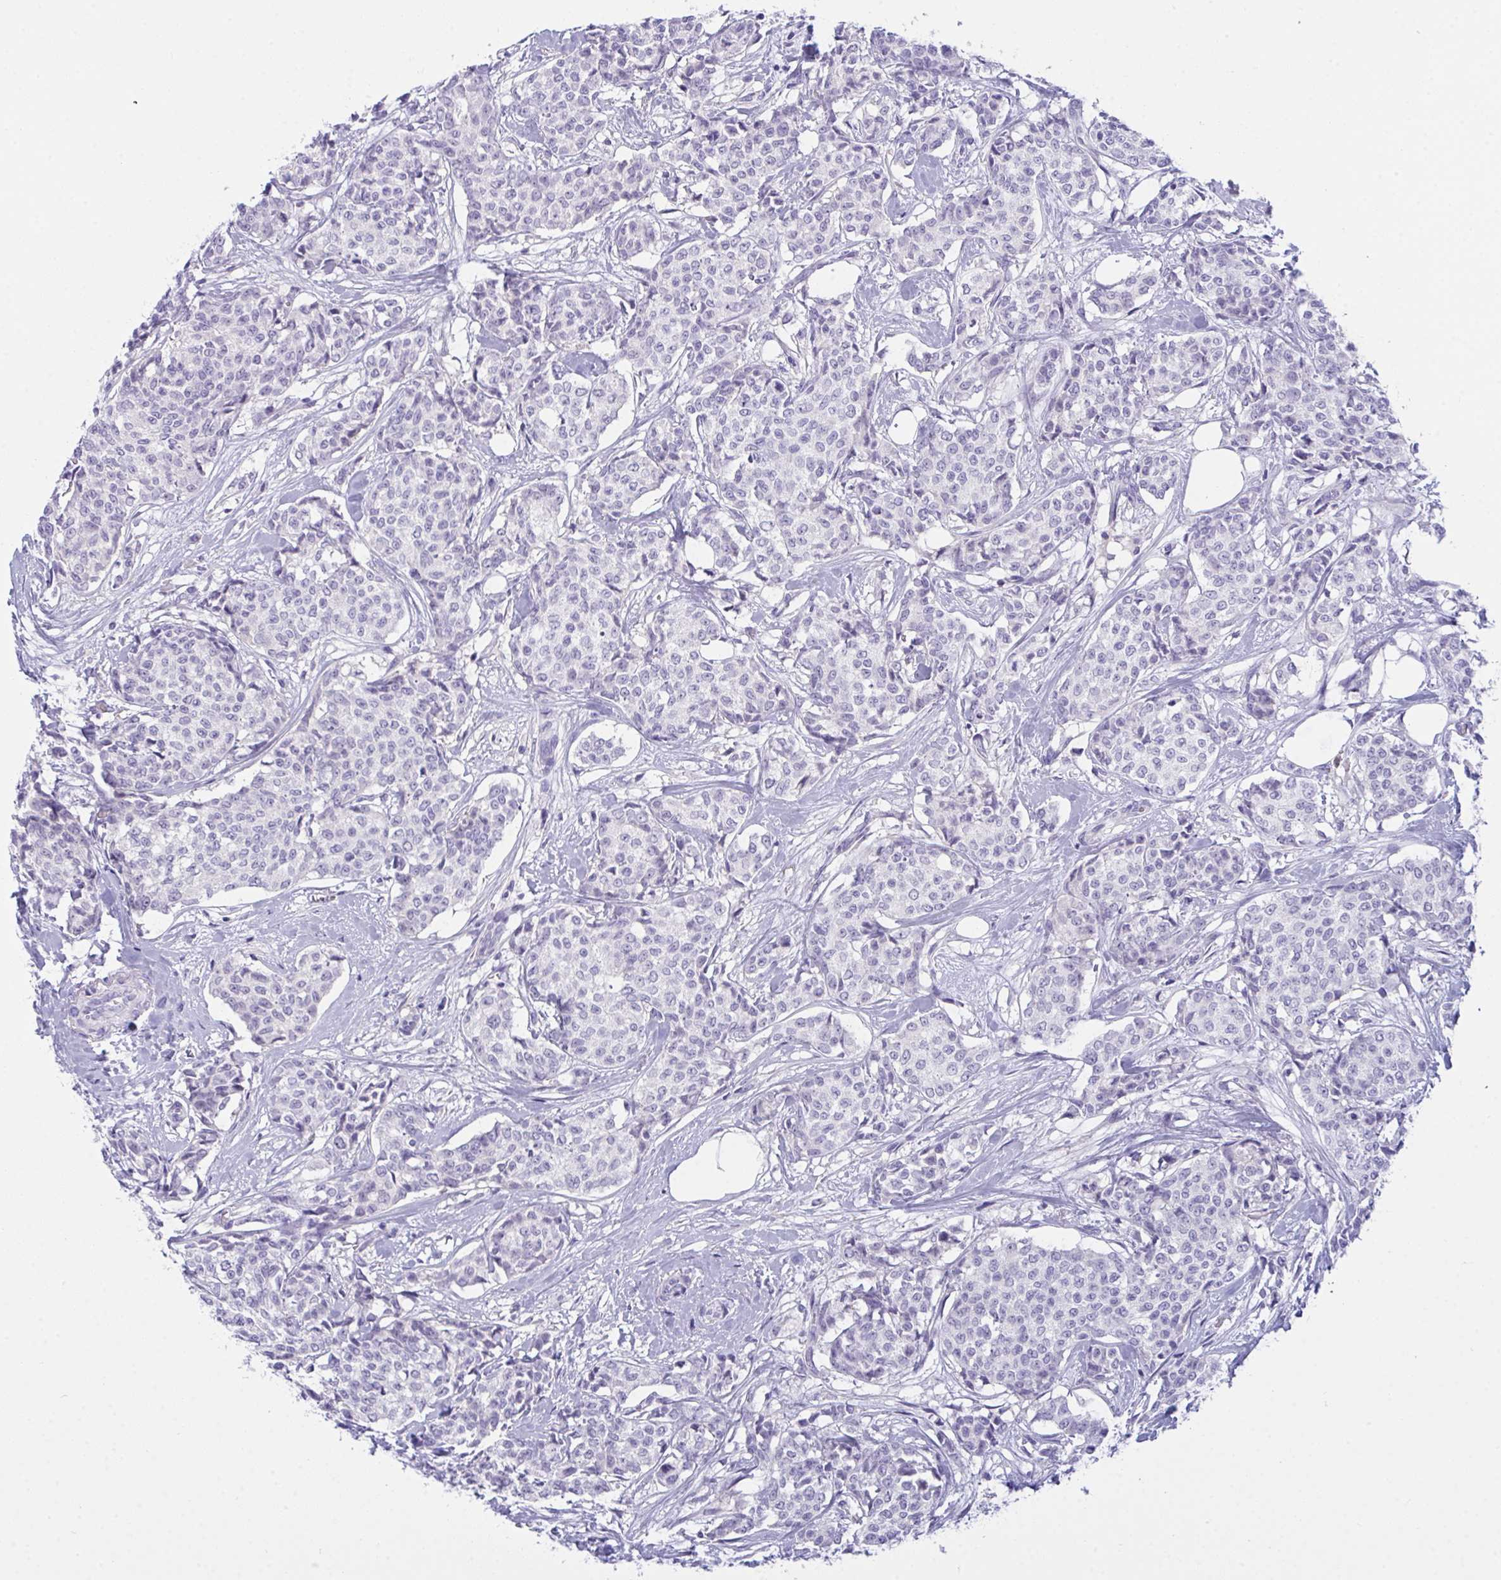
{"staining": {"intensity": "negative", "quantity": "none", "location": "none"}, "tissue": "breast cancer", "cell_type": "Tumor cells", "image_type": "cancer", "snomed": [{"axis": "morphology", "description": "Duct carcinoma"}, {"axis": "topography", "description": "Breast"}], "caption": "A histopathology image of breast invasive ductal carcinoma stained for a protein exhibits no brown staining in tumor cells. Brightfield microscopy of IHC stained with DAB (brown) and hematoxylin (blue), captured at high magnification.", "gene": "SEMA6B", "patient": {"sex": "female", "age": 91}}